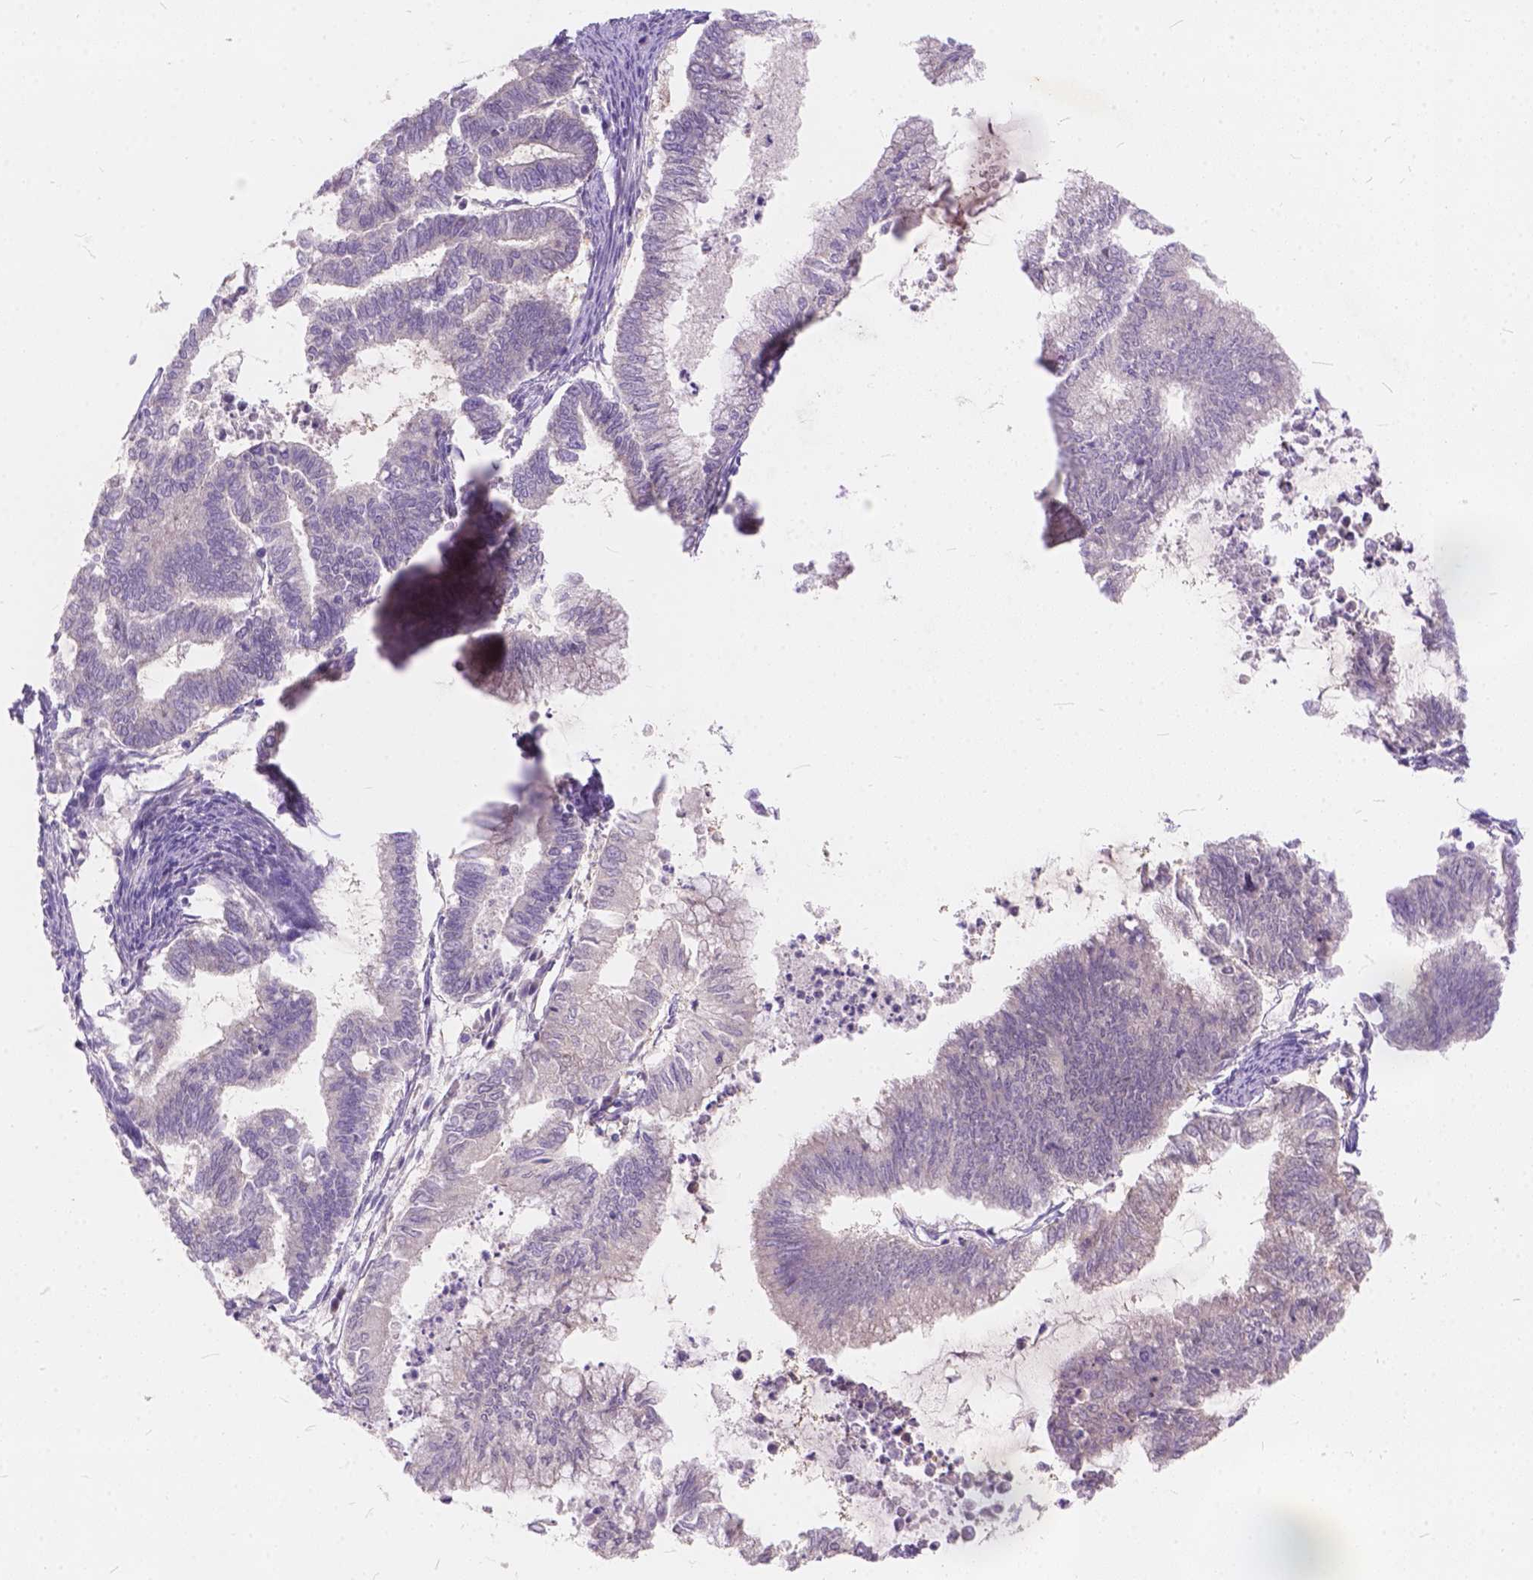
{"staining": {"intensity": "negative", "quantity": "none", "location": "none"}, "tissue": "endometrial cancer", "cell_type": "Tumor cells", "image_type": "cancer", "snomed": [{"axis": "morphology", "description": "Adenocarcinoma, NOS"}, {"axis": "topography", "description": "Endometrium"}], "caption": "Tumor cells are negative for brown protein staining in endometrial adenocarcinoma.", "gene": "PEX11G", "patient": {"sex": "female", "age": 79}}